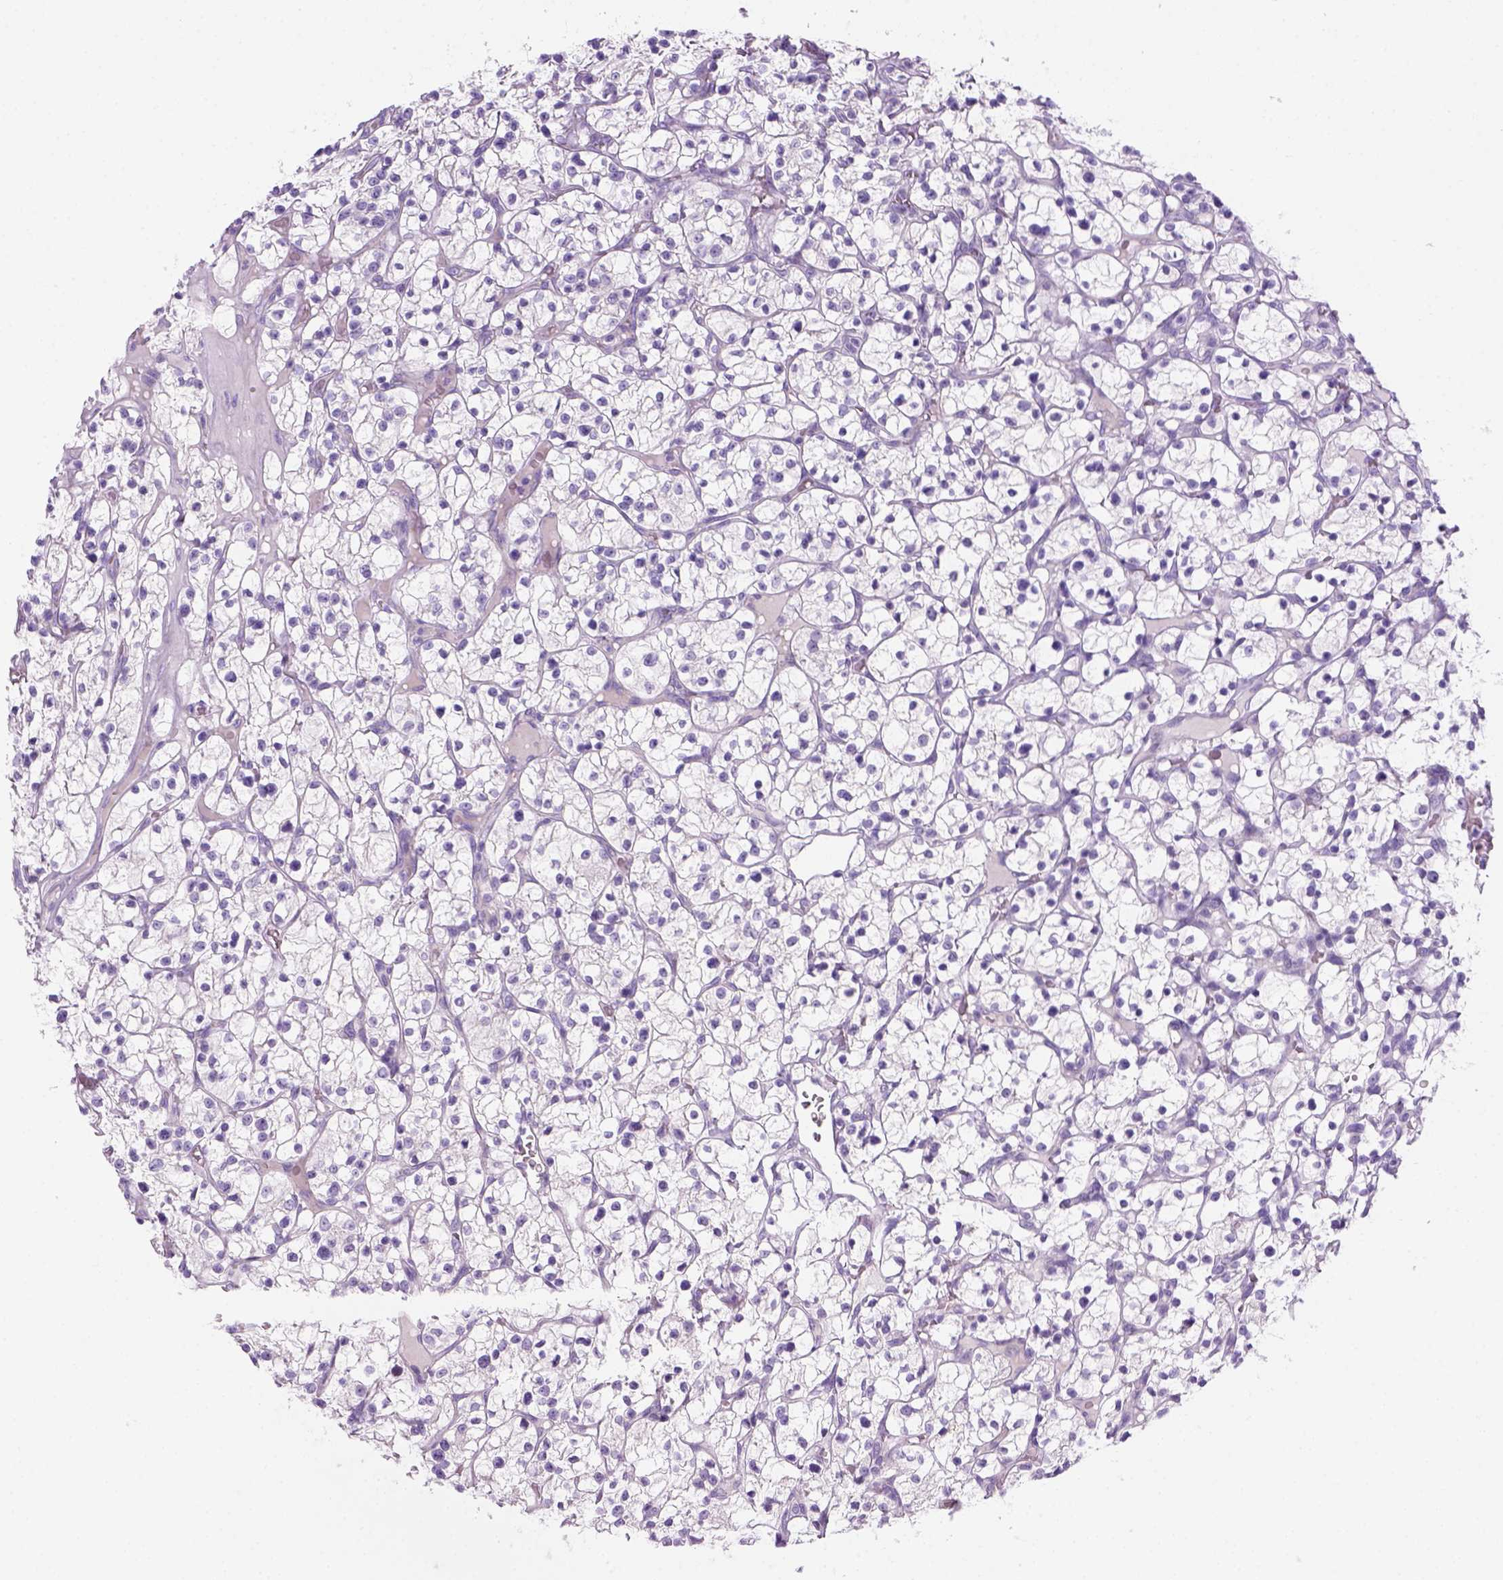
{"staining": {"intensity": "negative", "quantity": "none", "location": "none"}, "tissue": "renal cancer", "cell_type": "Tumor cells", "image_type": "cancer", "snomed": [{"axis": "morphology", "description": "Adenocarcinoma, NOS"}, {"axis": "topography", "description": "Kidney"}], "caption": "Tumor cells are negative for brown protein staining in adenocarcinoma (renal).", "gene": "DNAH11", "patient": {"sex": "female", "age": 64}}